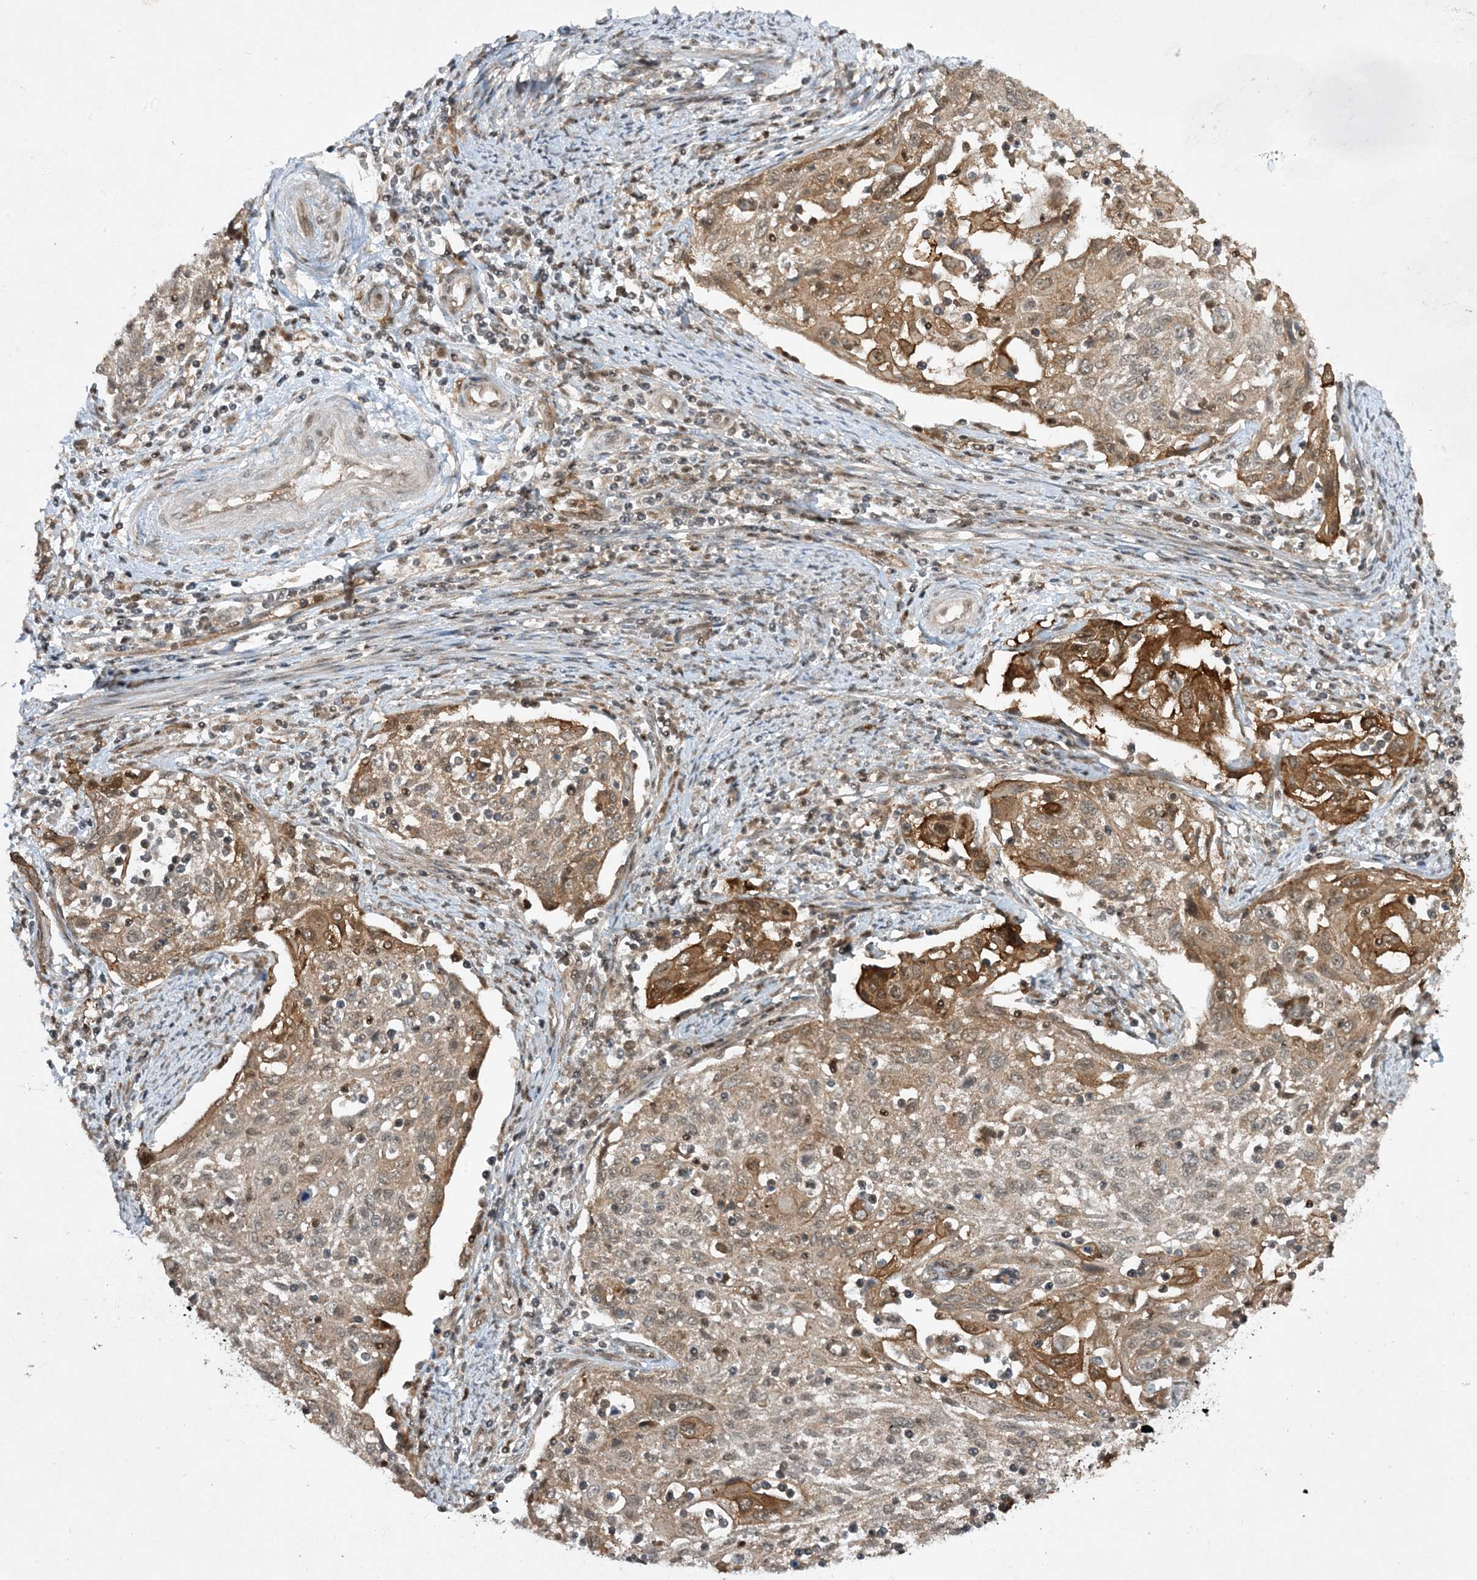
{"staining": {"intensity": "strong", "quantity": "<25%", "location": "cytoplasmic/membranous"}, "tissue": "cervical cancer", "cell_type": "Tumor cells", "image_type": "cancer", "snomed": [{"axis": "morphology", "description": "Squamous cell carcinoma, NOS"}, {"axis": "topography", "description": "Cervix"}], "caption": "A medium amount of strong cytoplasmic/membranous expression is present in approximately <25% of tumor cells in cervical cancer (squamous cell carcinoma) tissue.", "gene": "CERT1", "patient": {"sex": "female", "age": 70}}